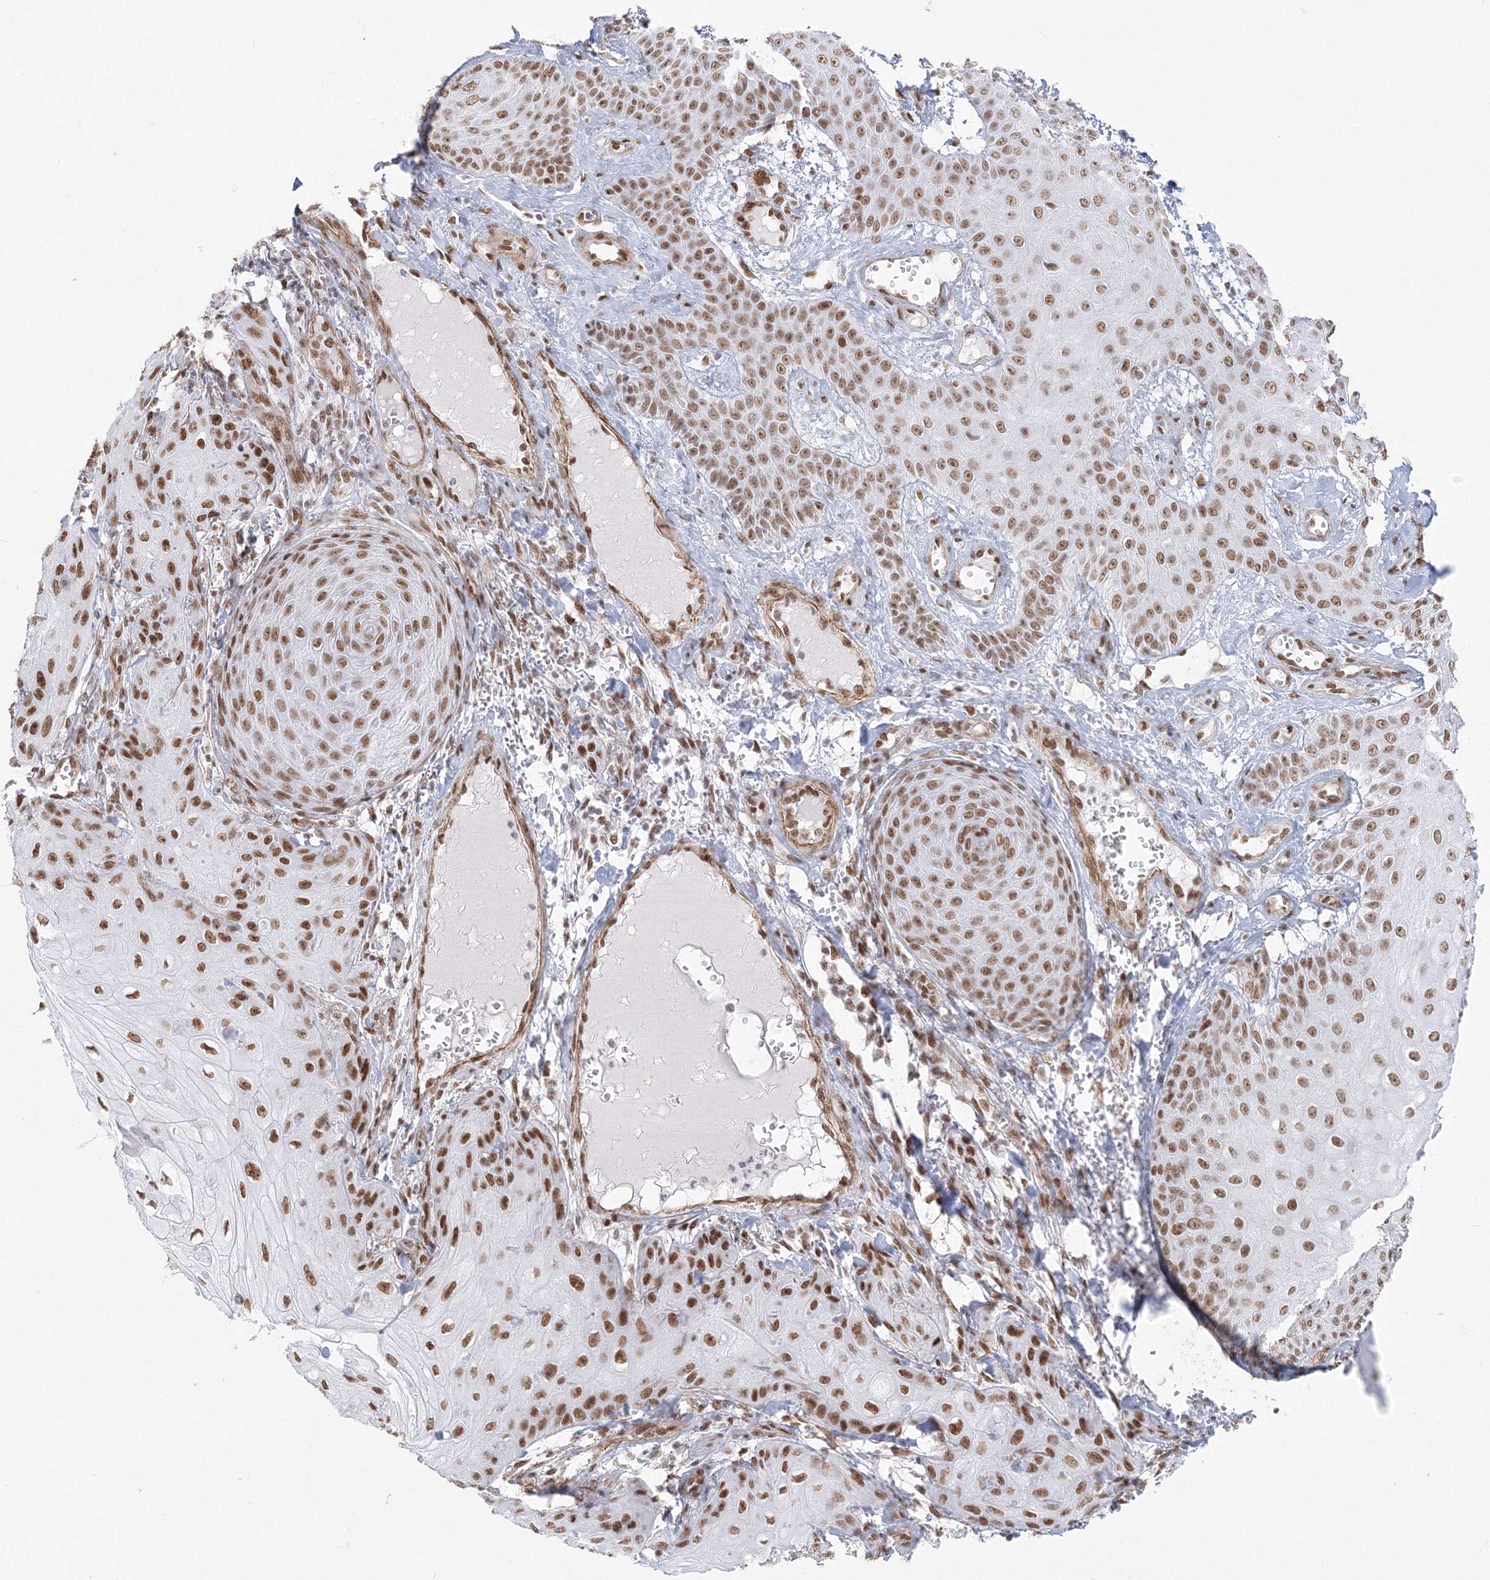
{"staining": {"intensity": "moderate", "quantity": ">75%", "location": "nuclear"}, "tissue": "skin cancer", "cell_type": "Tumor cells", "image_type": "cancer", "snomed": [{"axis": "morphology", "description": "Squamous cell carcinoma, NOS"}, {"axis": "topography", "description": "Skin"}], "caption": "Protein staining by immunohistochemistry exhibits moderate nuclear expression in about >75% of tumor cells in squamous cell carcinoma (skin).", "gene": "ZNF638", "patient": {"sex": "male", "age": 74}}